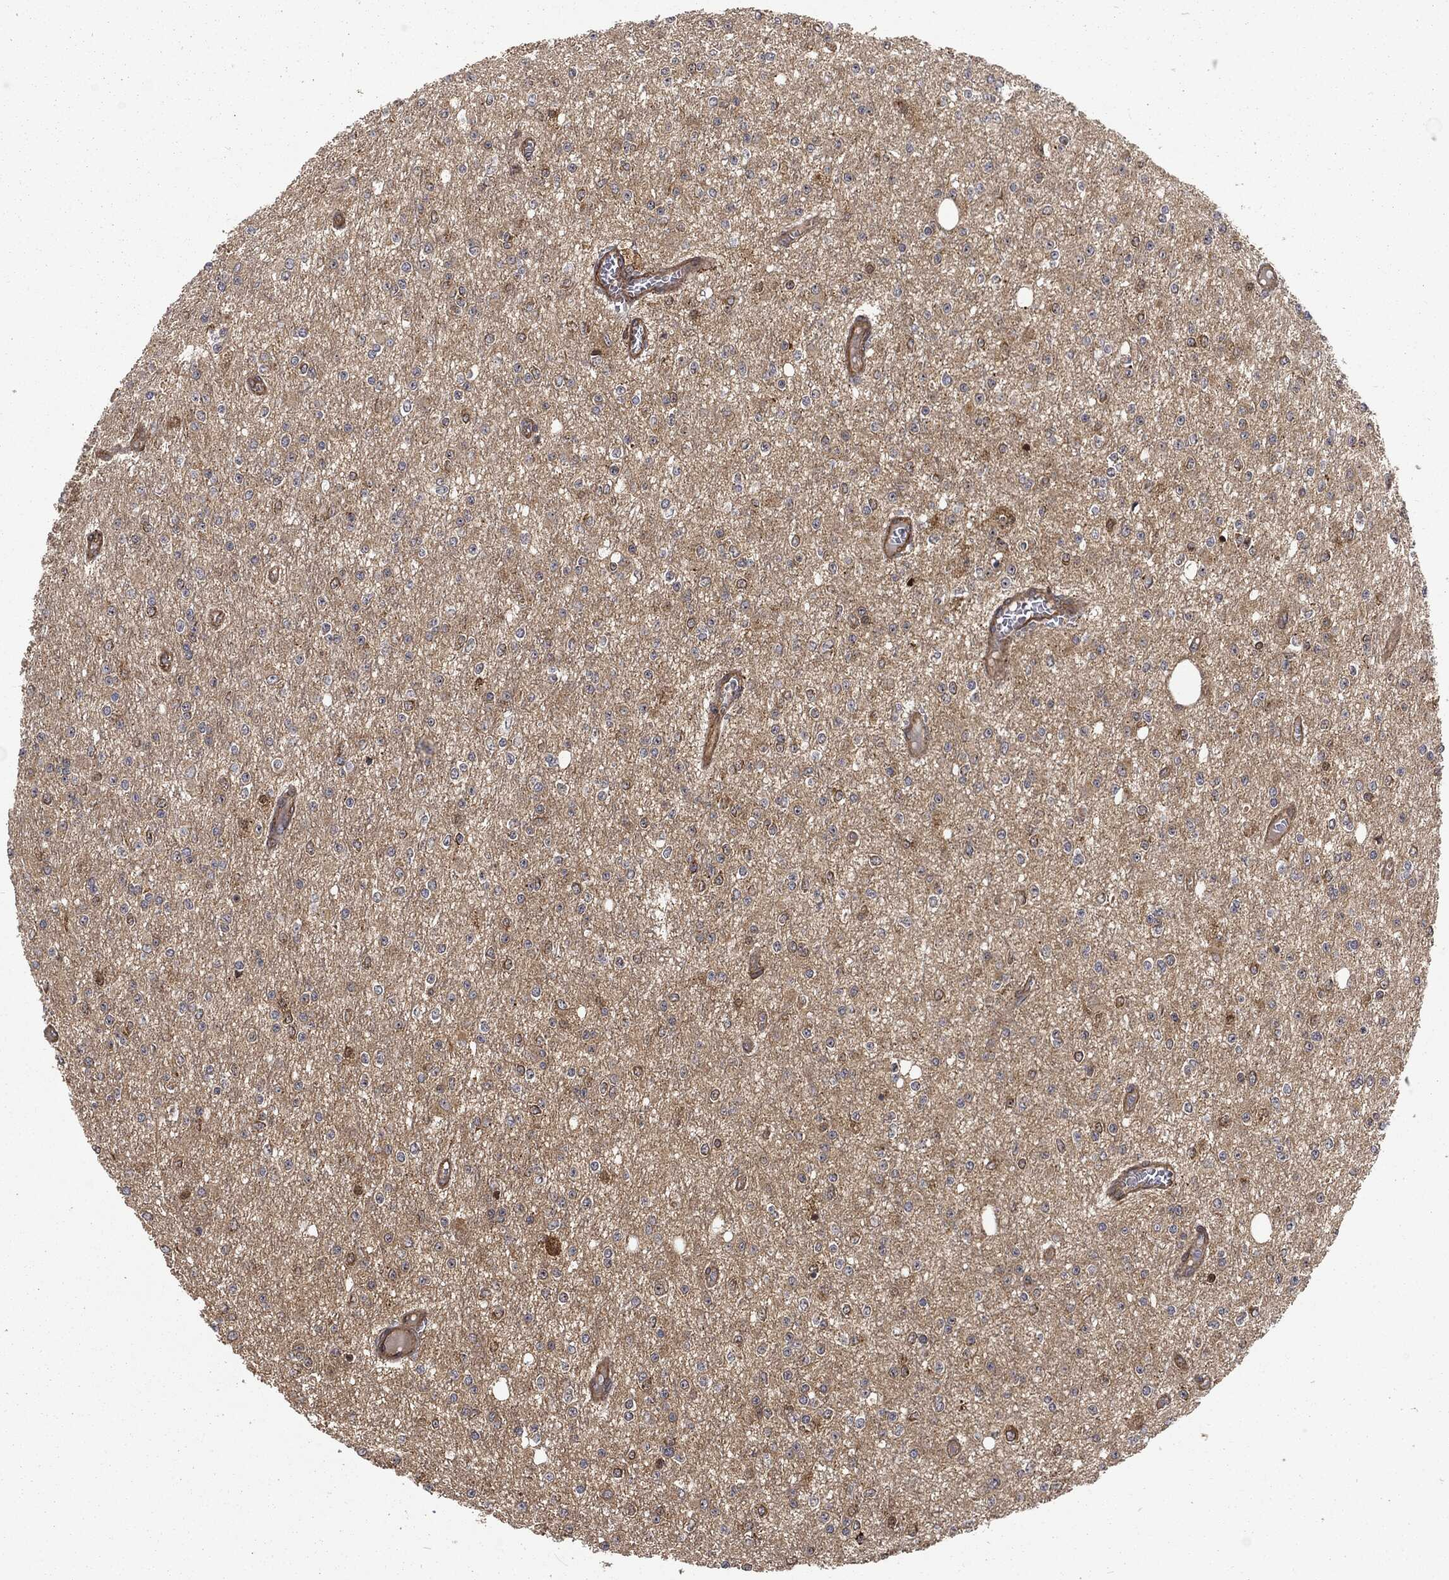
{"staining": {"intensity": "negative", "quantity": "none", "location": "none"}, "tissue": "glioma", "cell_type": "Tumor cells", "image_type": "cancer", "snomed": [{"axis": "morphology", "description": "Glioma, malignant, Low grade"}, {"axis": "topography", "description": "Brain"}], "caption": "High magnification brightfield microscopy of glioma stained with DAB (3,3'-diaminobenzidine) (brown) and counterstained with hematoxylin (blue): tumor cells show no significant staining. The staining was performed using DAB (3,3'-diaminobenzidine) to visualize the protein expression in brown, while the nuclei were stained in blue with hematoxylin (Magnification: 20x).", "gene": "RFTN1", "patient": {"sex": "female", "age": 45}}